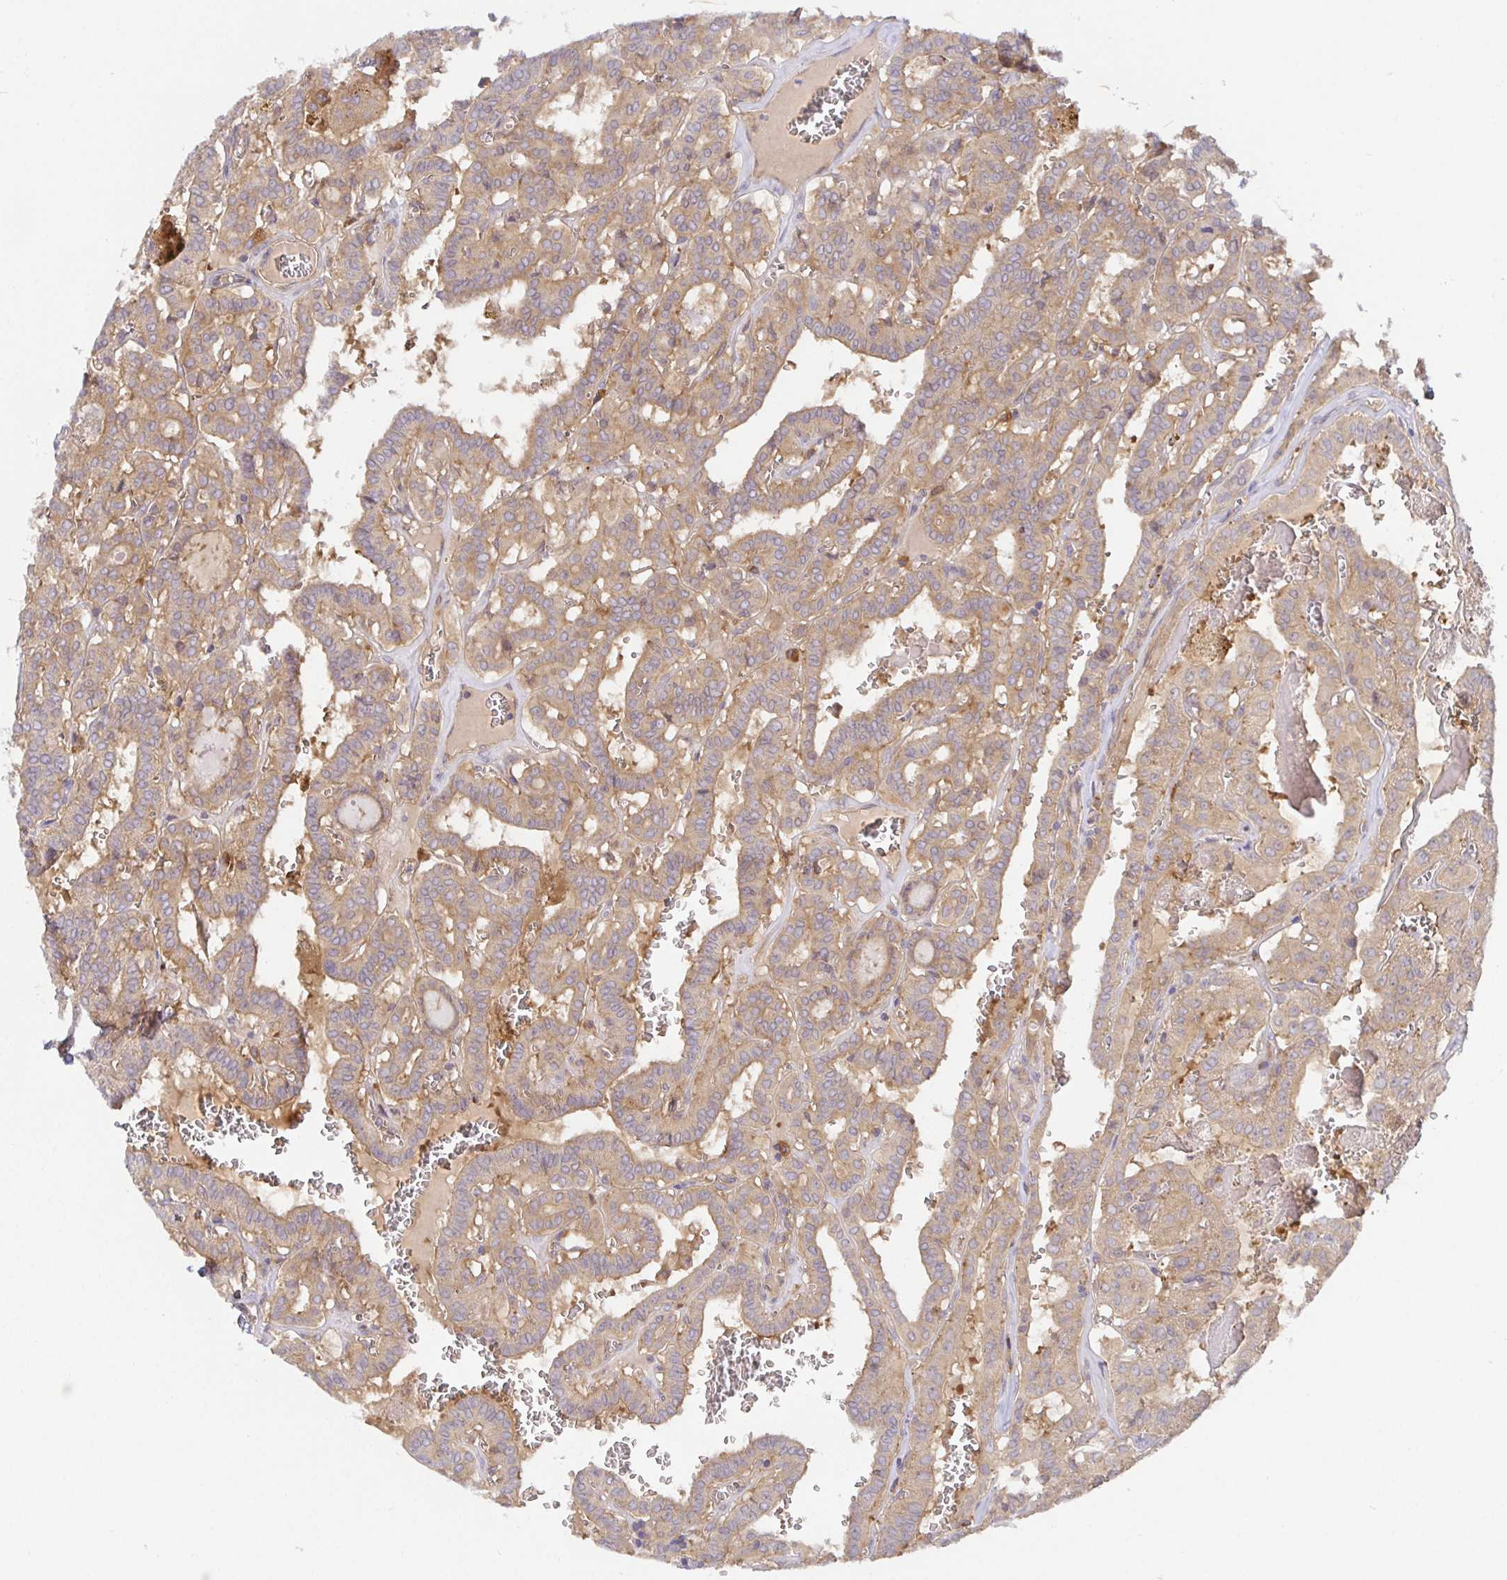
{"staining": {"intensity": "moderate", "quantity": ">75%", "location": "cytoplasmic/membranous"}, "tissue": "thyroid cancer", "cell_type": "Tumor cells", "image_type": "cancer", "snomed": [{"axis": "morphology", "description": "Papillary adenocarcinoma, NOS"}, {"axis": "topography", "description": "Thyroid gland"}], "caption": "This is an image of immunohistochemistry (IHC) staining of thyroid cancer, which shows moderate staining in the cytoplasmic/membranous of tumor cells.", "gene": "SNX8", "patient": {"sex": "female", "age": 21}}